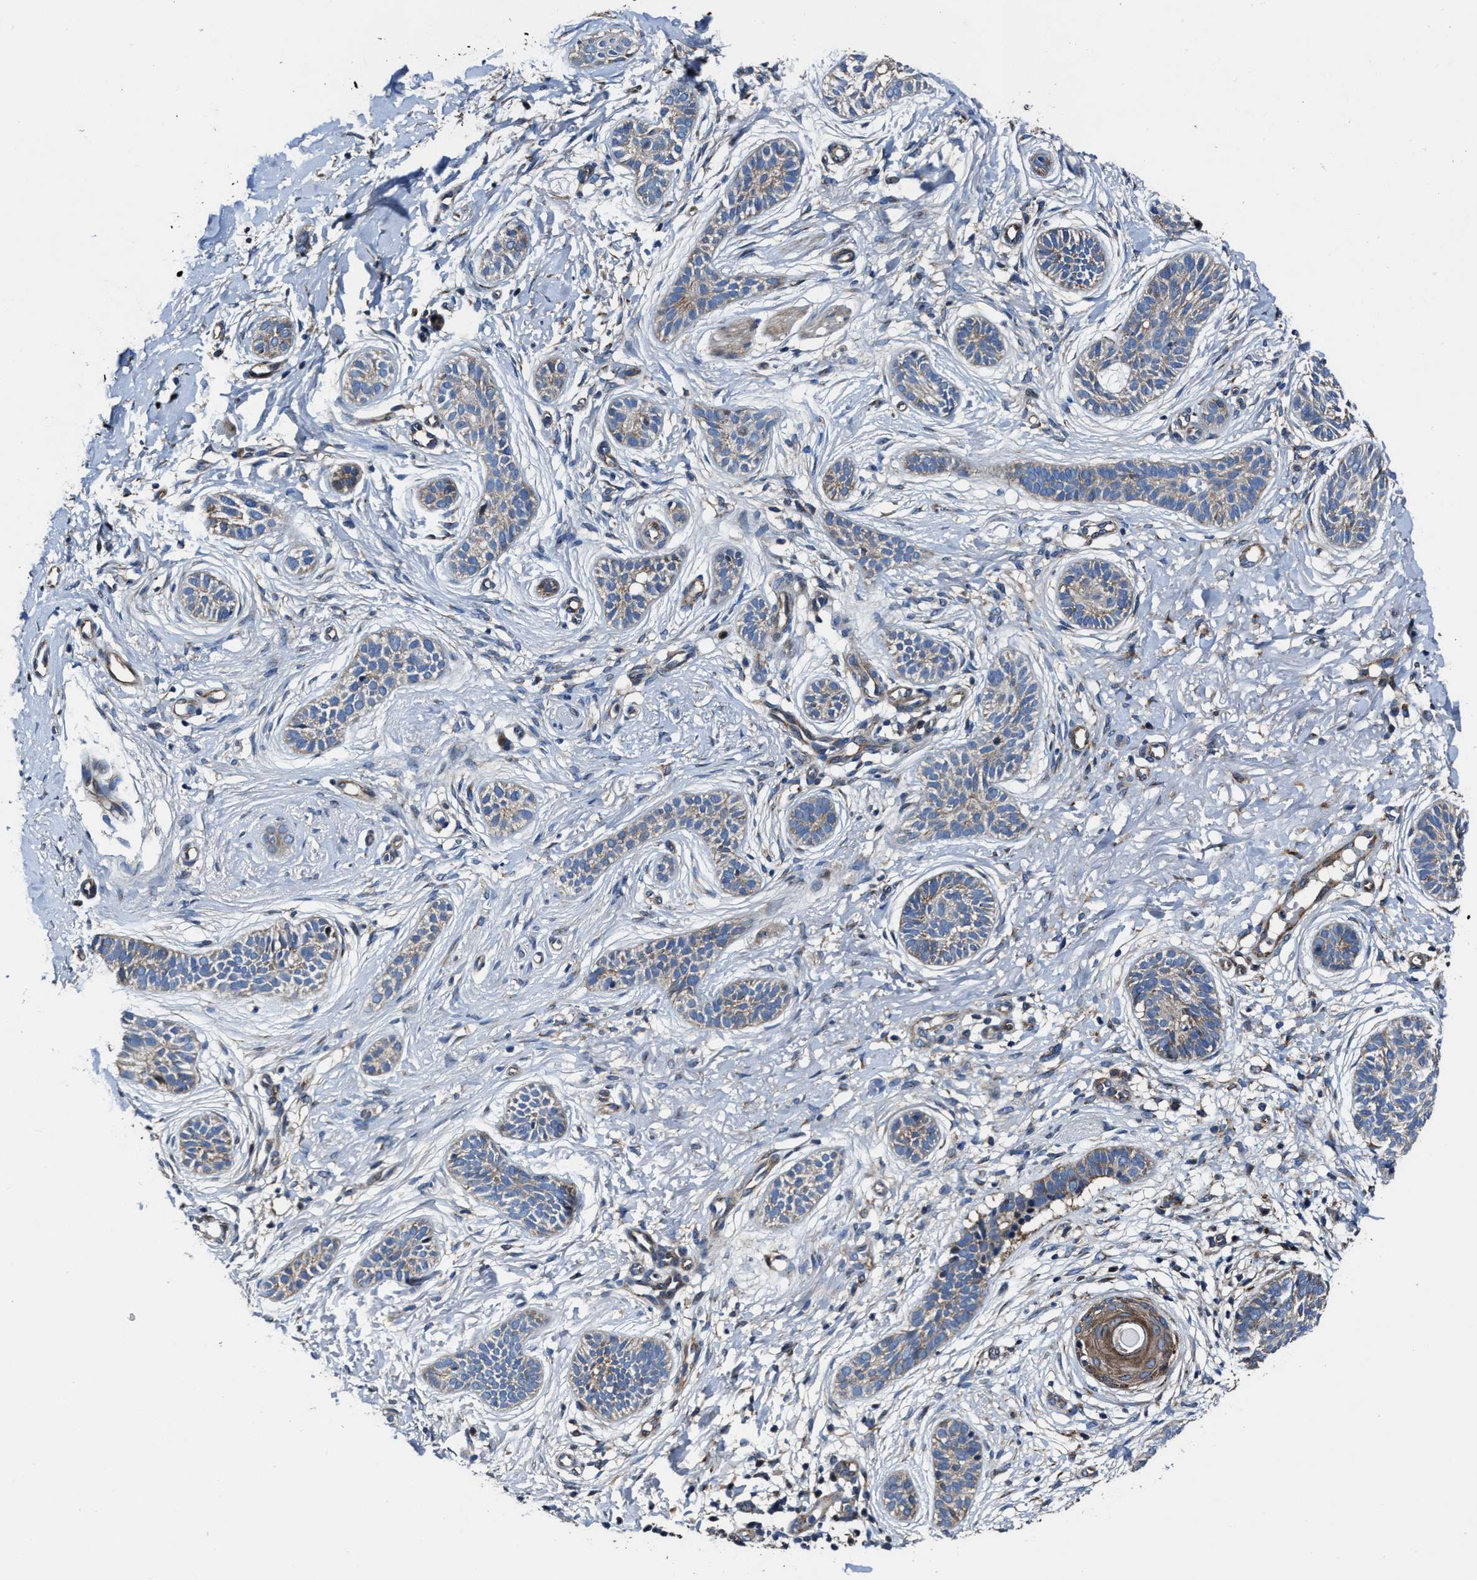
{"staining": {"intensity": "weak", "quantity": "<25%", "location": "cytoplasmic/membranous"}, "tissue": "skin cancer", "cell_type": "Tumor cells", "image_type": "cancer", "snomed": [{"axis": "morphology", "description": "Normal tissue, NOS"}, {"axis": "morphology", "description": "Basal cell carcinoma"}, {"axis": "topography", "description": "Skin"}], "caption": "Immunohistochemistry image of neoplastic tissue: skin basal cell carcinoma stained with DAB exhibits no significant protein expression in tumor cells.", "gene": "PTAR1", "patient": {"sex": "male", "age": 63}}